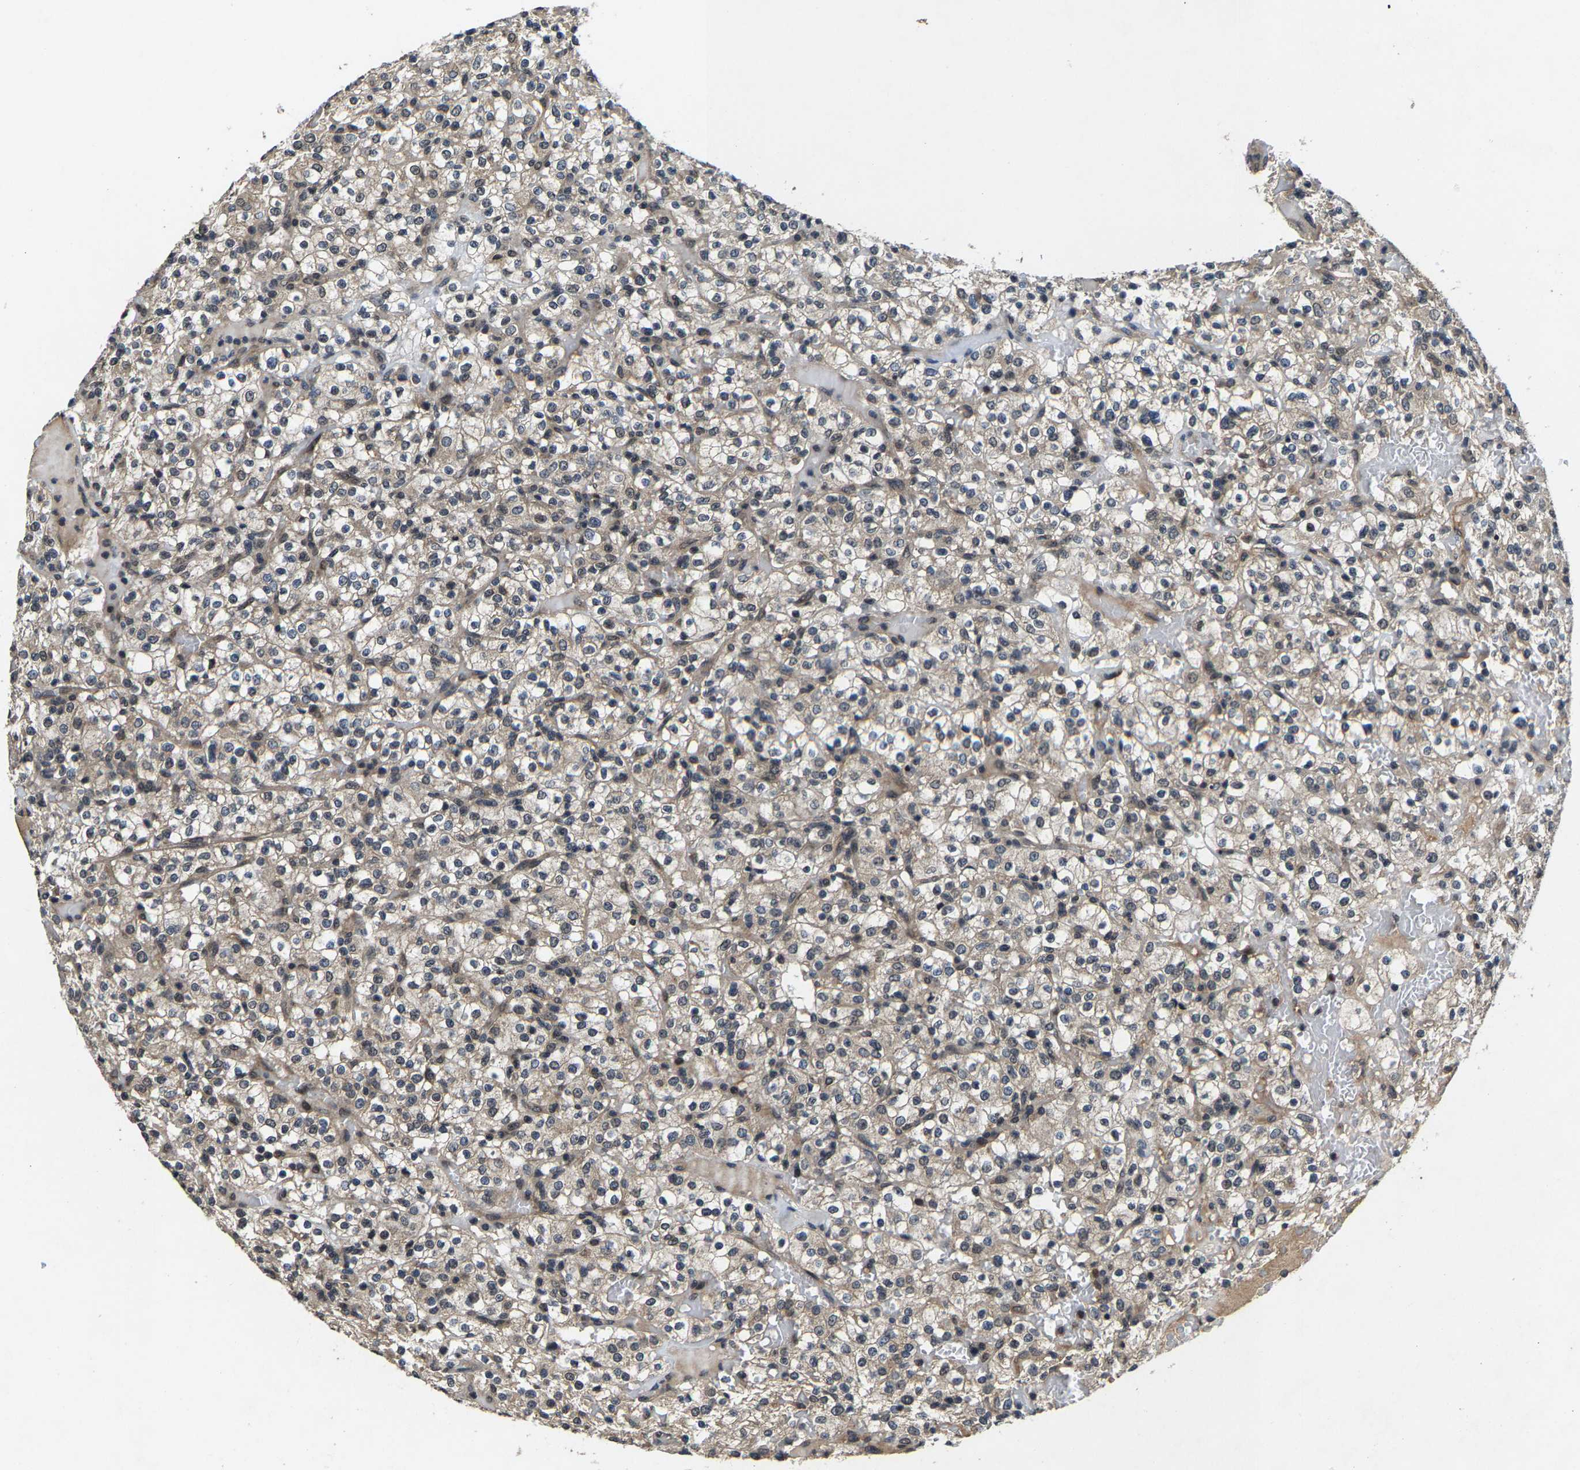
{"staining": {"intensity": "weak", "quantity": "<25%", "location": "cytoplasmic/membranous"}, "tissue": "renal cancer", "cell_type": "Tumor cells", "image_type": "cancer", "snomed": [{"axis": "morphology", "description": "Normal tissue, NOS"}, {"axis": "morphology", "description": "Adenocarcinoma, NOS"}, {"axis": "topography", "description": "Kidney"}], "caption": "The immunohistochemistry (IHC) histopathology image has no significant positivity in tumor cells of renal cancer (adenocarcinoma) tissue.", "gene": "HUWE1", "patient": {"sex": "female", "age": 72}}